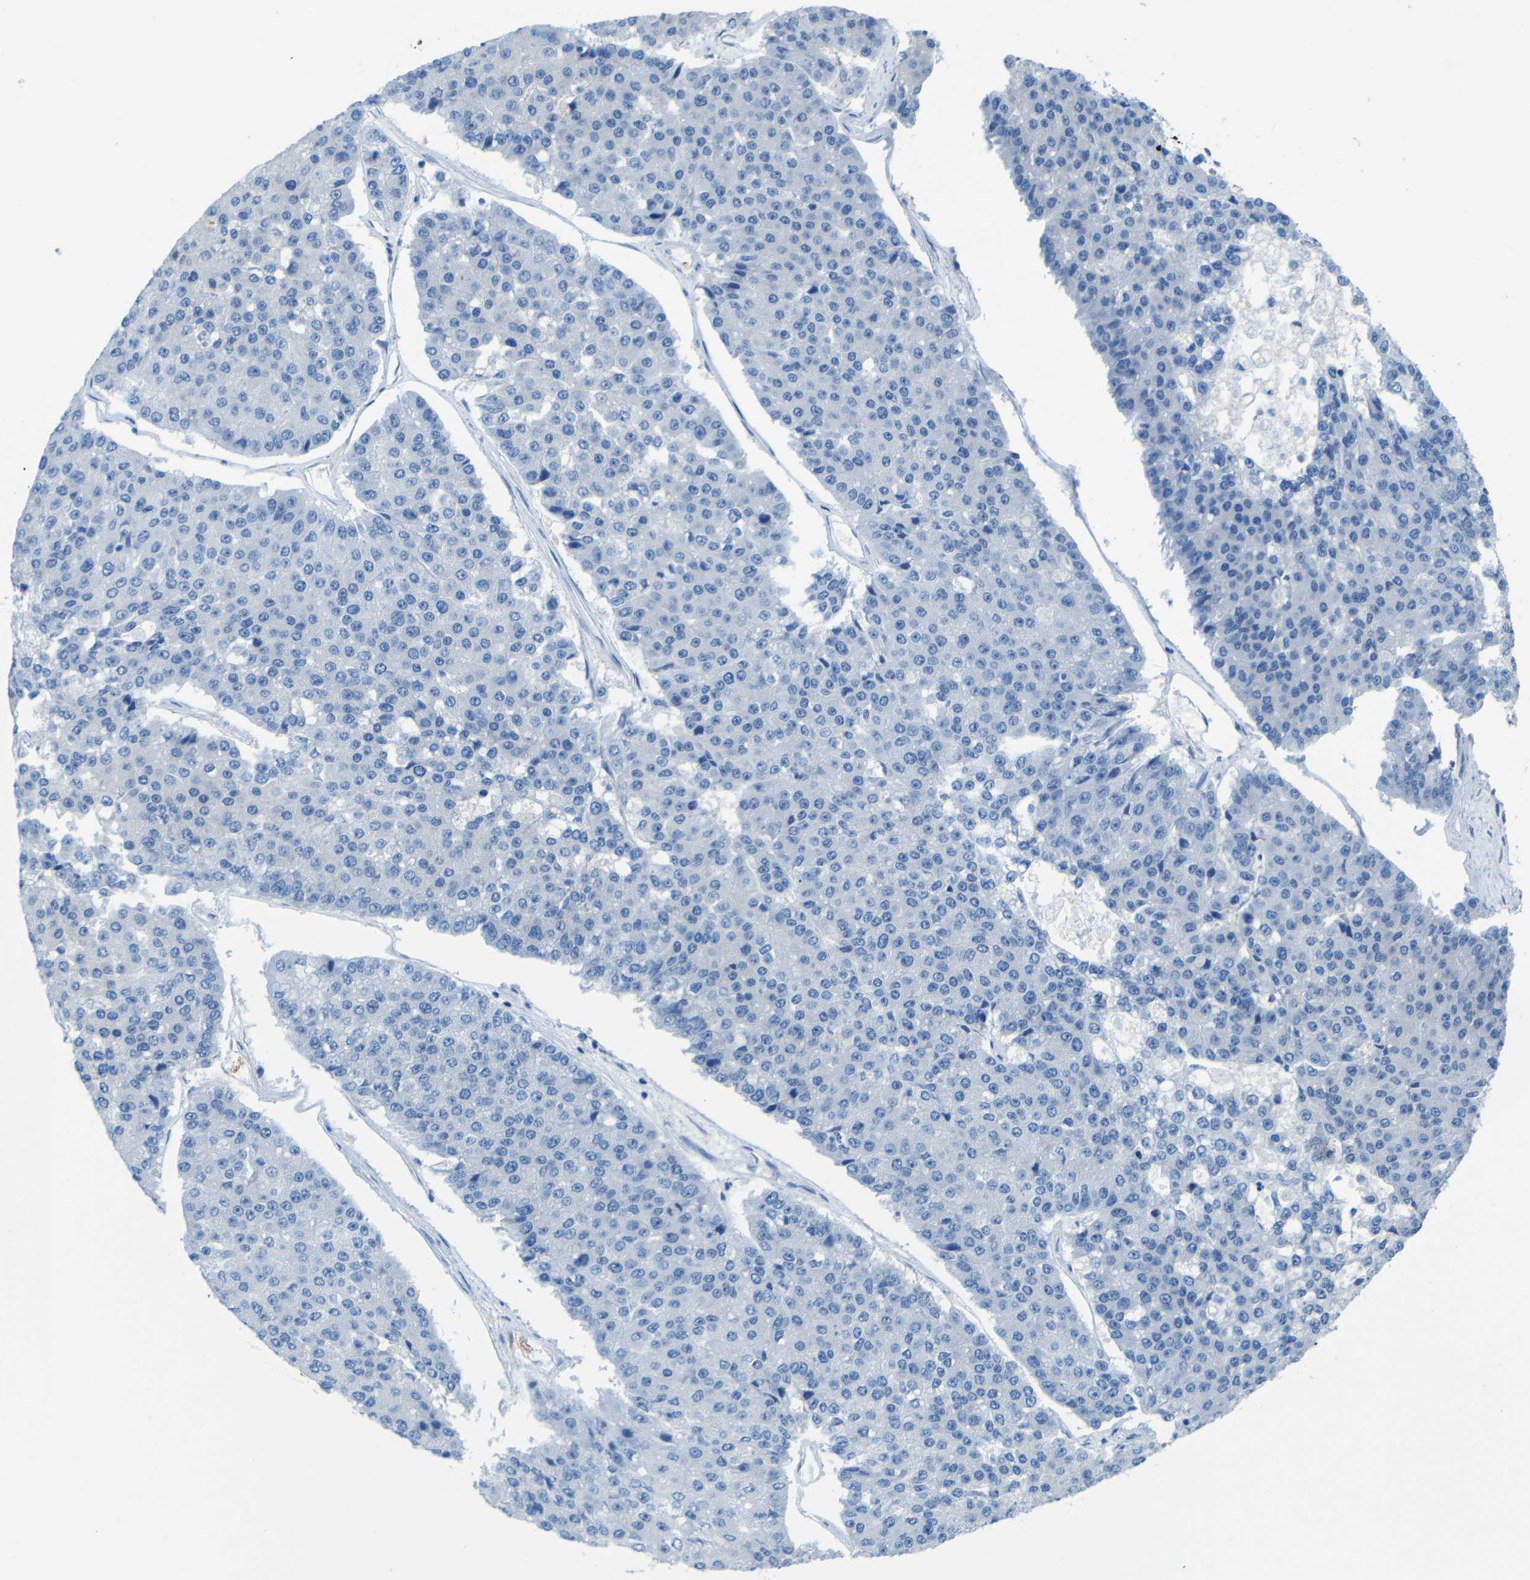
{"staining": {"intensity": "negative", "quantity": "none", "location": "none"}, "tissue": "pancreatic cancer", "cell_type": "Tumor cells", "image_type": "cancer", "snomed": [{"axis": "morphology", "description": "Adenocarcinoma, NOS"}, {"axis": "topography", "description": "Pancreas"}], "caption": "DAB (3,3'-diaminobenzidine) immunohistochemical staining of adenocarcinoma (pancreatic) shows no significant staining in tumor cells.", "gene": "MAP2", "patient": {"sex": "male", "age": 50}}